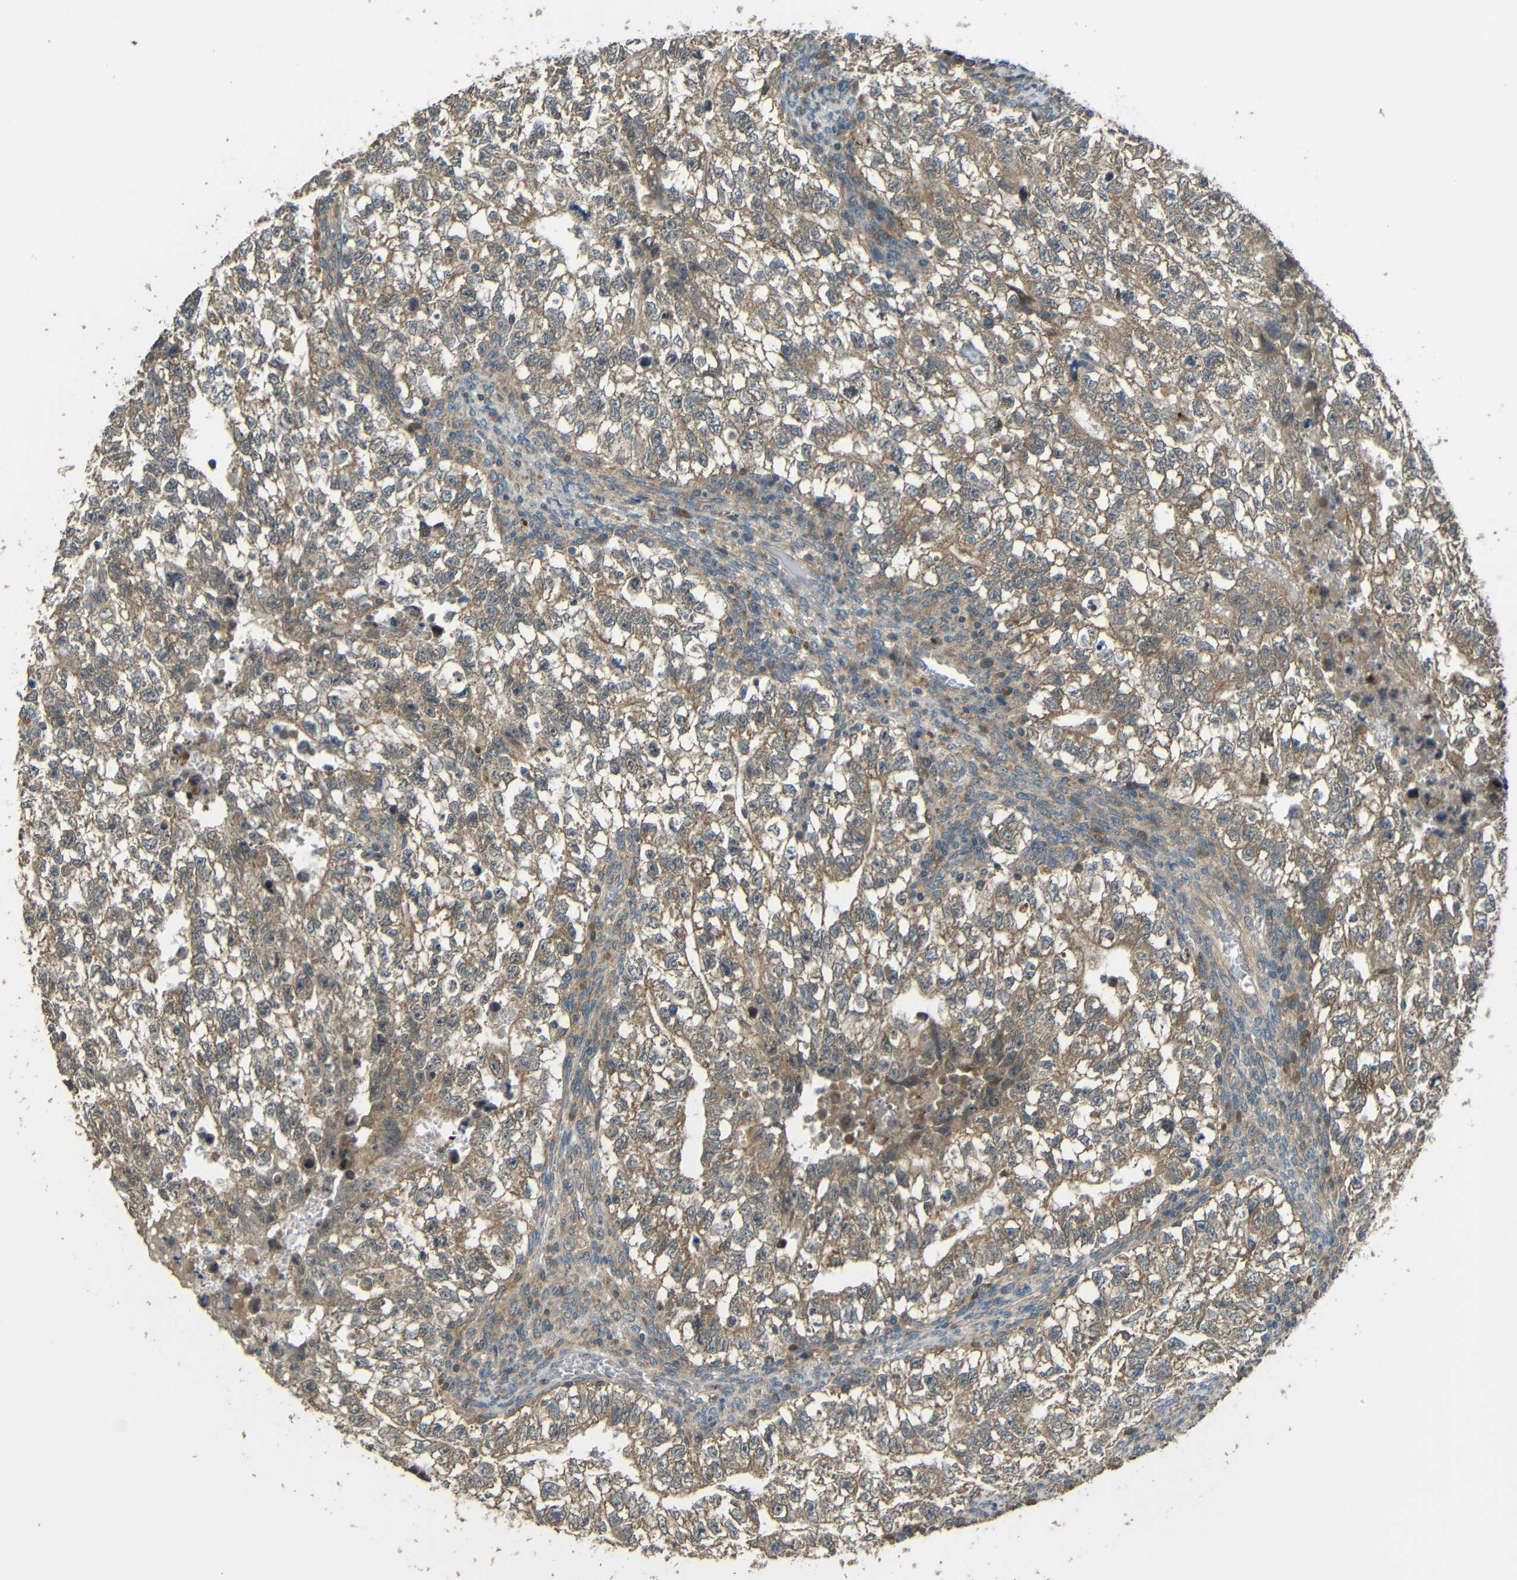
{"staining": {"intensity": "moderate", "quantity": ">75%", "location": "cytoplasmic/membranous"}, "tissue": "testis cancer", "cell_type": "Tumor cells", "image_type": "cancer", "snomed": [{"axis": "morphology", "description": "Seminoma, NOS"}, {"axis": "morphology", "description": "Carcinoma, Embryonal, NOS"}, {"axis": "topography", "description": "Testis"}], "caption": "Immunohistochemical staining of embryonal carcinoma (testis) reveals moderate cytoplasmic/membranous protein staining in approximately >75% of tumor cells.", "gene": "ACACA", "patient": {"sex": "male", "age": 38}}